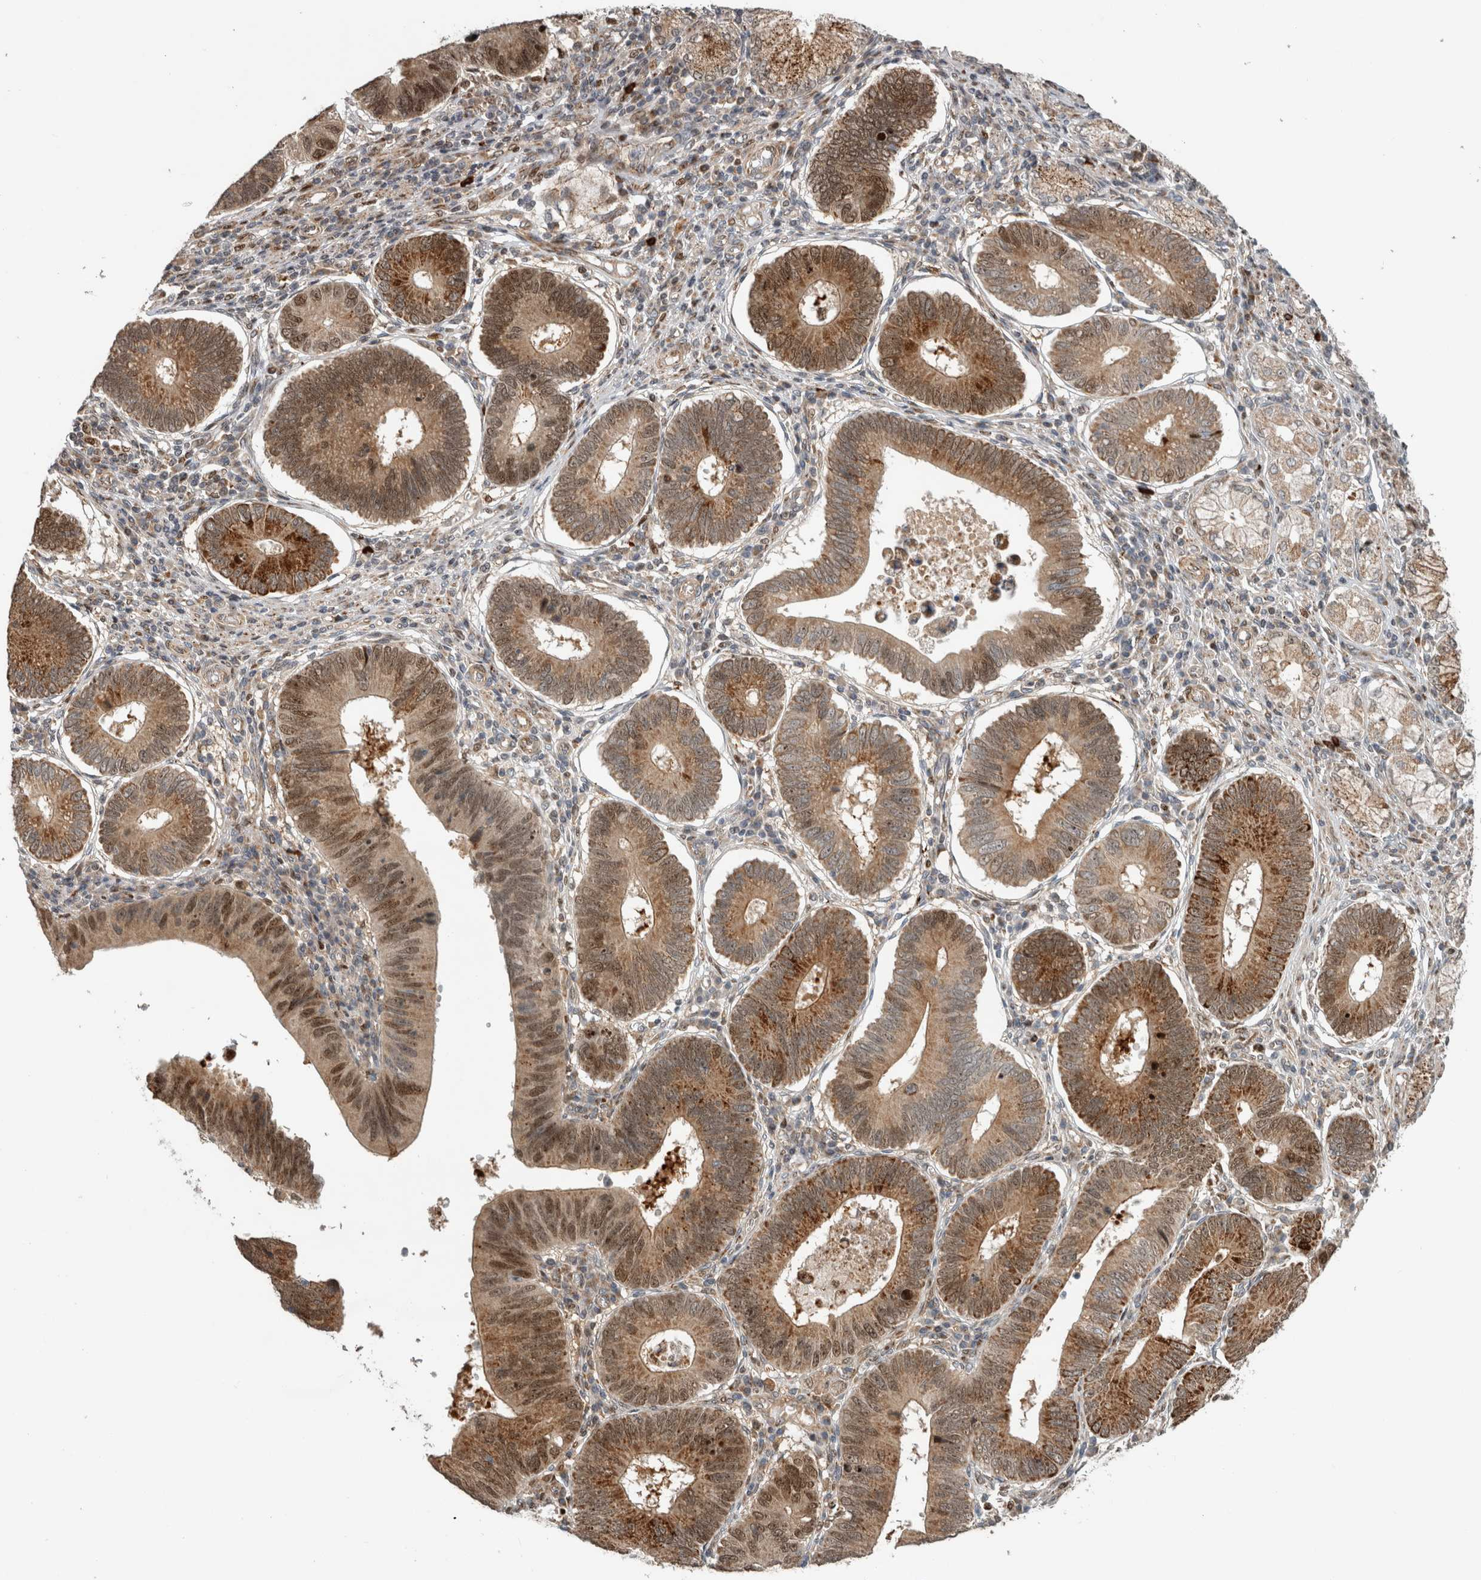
{"staining": {"intensity": "moderate", "quantity": ">75%", "location": "cytoplasmic/membranous,nuclear"}, "tissue": "stomach cancer", "cell_type": "Tumor cells", "image_type": "cancer", "snomed": [{"axis": "morphology", "description": "Adenocarcinoma, NOS"}, {"axis": "topography", "description": "Stomach"}], "caption": "Human stomach cancer (adenocarcinoma) stained with a protein marker displays moderate staining in tumor cells.", "gene": "INSRR", "patient": {"sex": "male", "age": 59}}